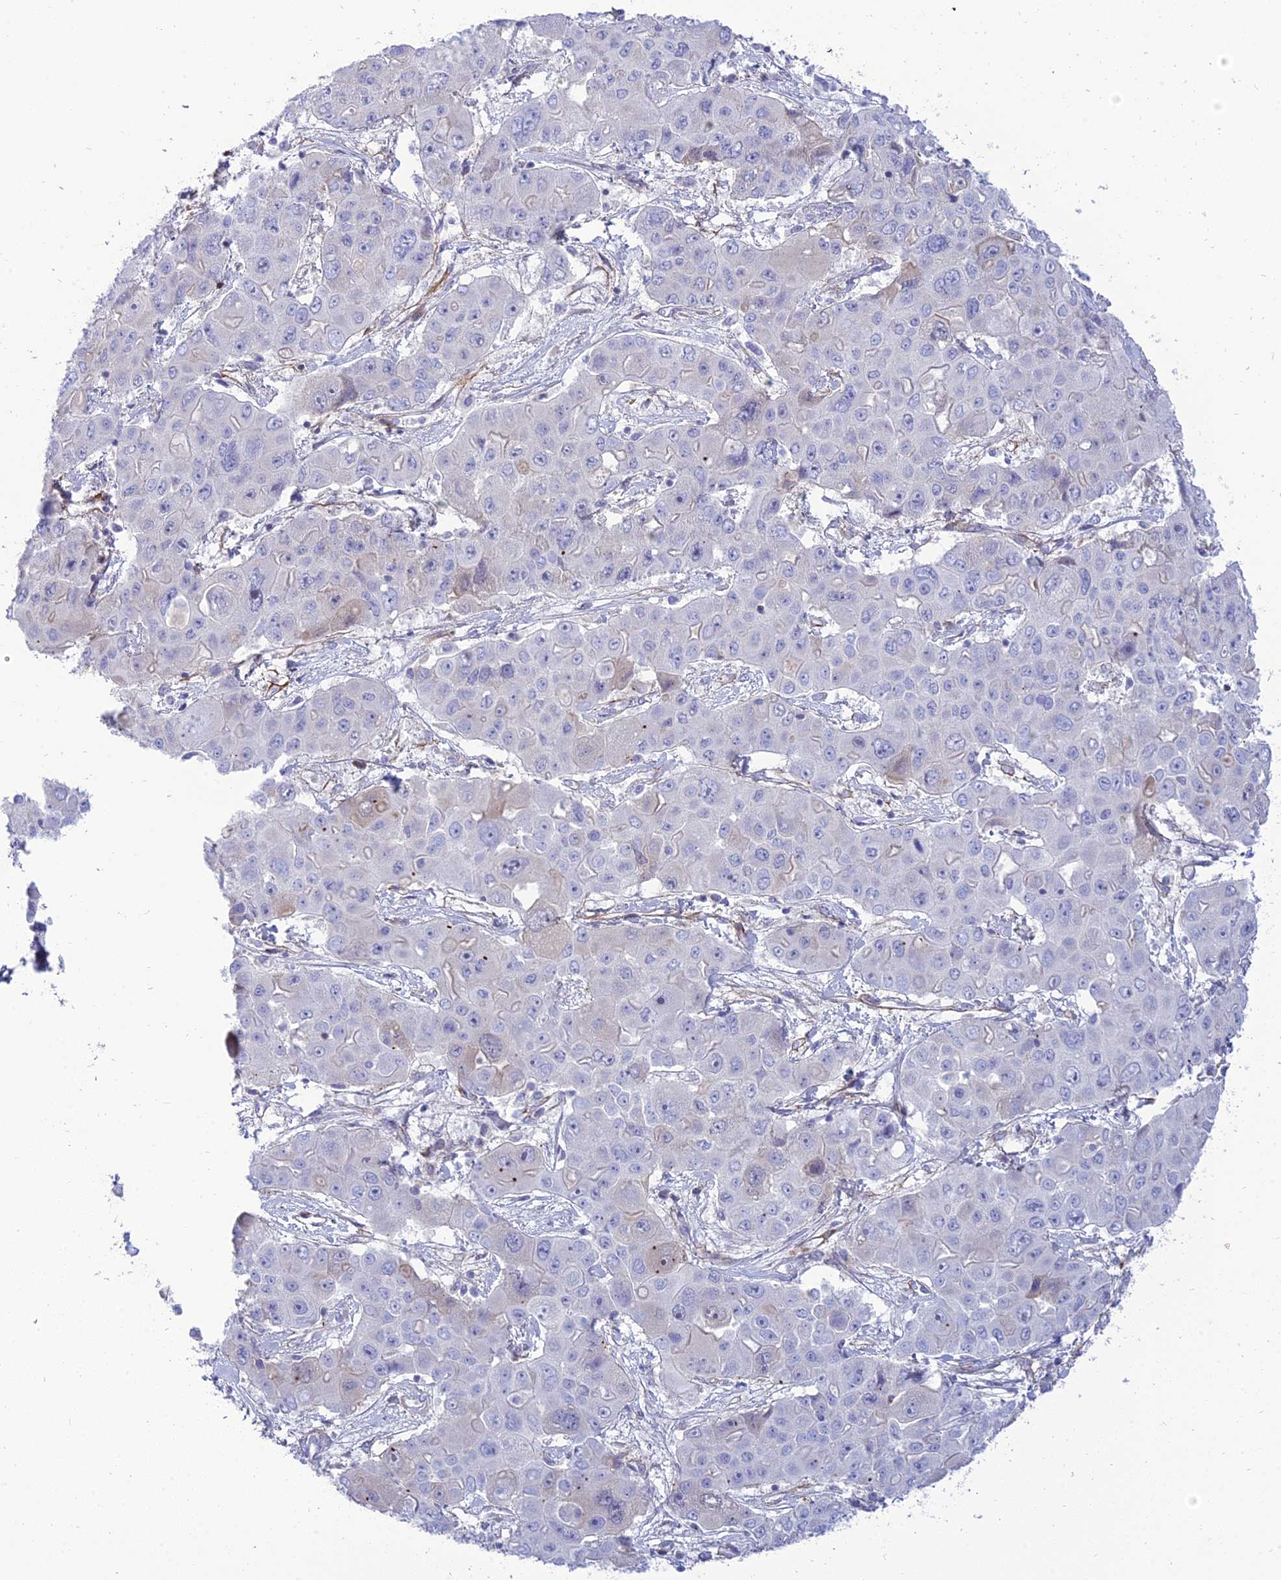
{"staining": {"intensity": "negative", "quantity": "none", "location": "none"}, "tissue": "liver cancer", "cell_type": "Tumor cells", "image_type": "cancer", "snomed": [{"axis": "morphology", "description": "Cholangiocarcinoma"}, {"axis": "topography", "description": "Liver"}], "caption": "Histopathology image shows no significant protein positivity in tumor cells of cholangiocarcinoma (liver). (Brightfield microscopy of DAB immunohistochemistry at high magnification).", "gene": "MBD3L1", "patient": {"sex": "male", "age": 67}}